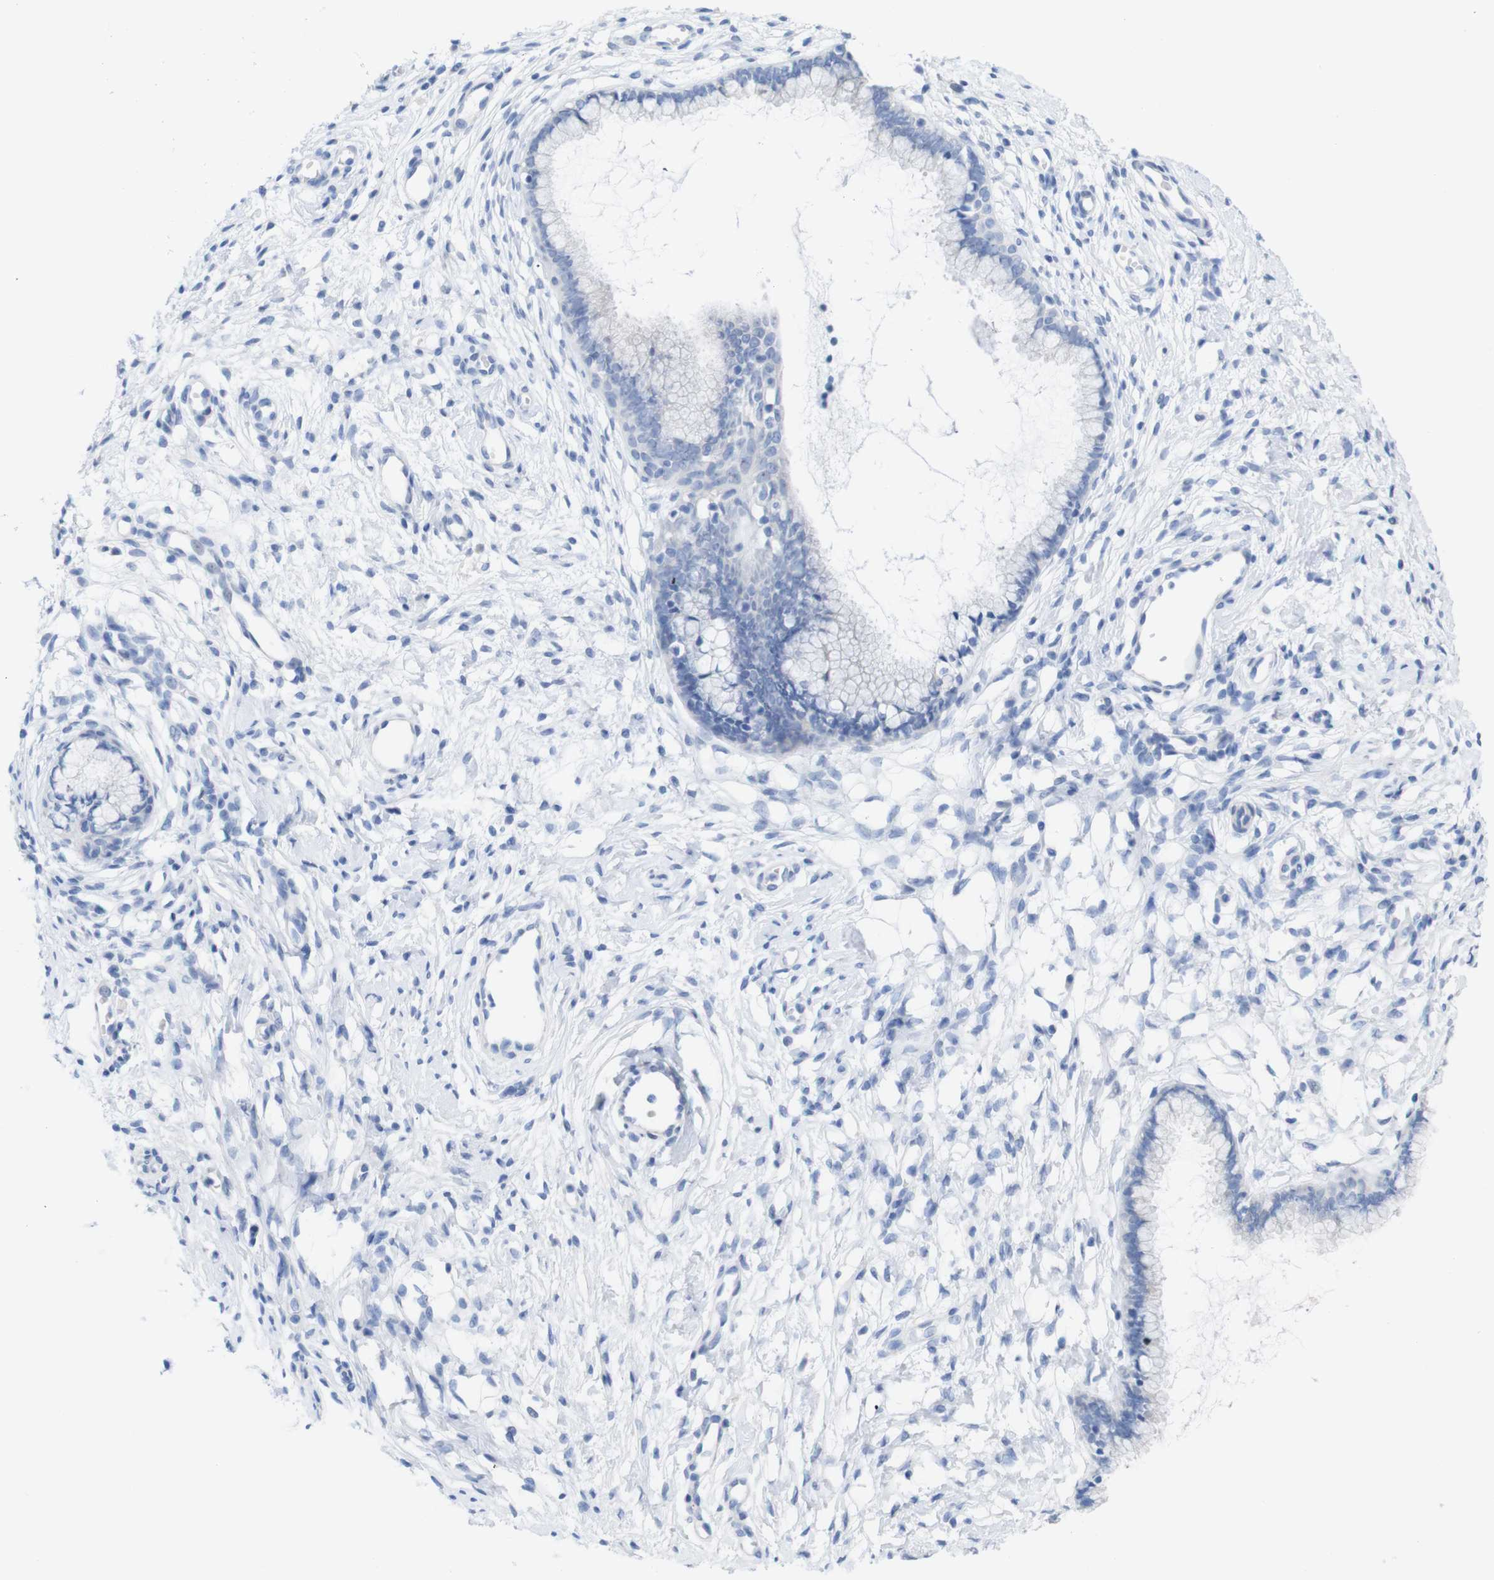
{"staining": {"intensity": "negative", "quantity": "none", "location": "none"}, "tissue": "cervix", "cell_type": "Glandular cells", "image_type": "normal", "snomed": [{"axis": "morphology", "description": "Normal tissue, NOS"}, {"axis": "topography", "description": "Cervix"}], "caption": "Immunohistochemistry image of unremarkable cervix stained for a protein (brown), which reveals no expression in glandular cells. (DAB immunohistochemistry visualized using brightfield microscopy, high magnification).", "gene": "PNMA1", "patient": {"sex": "female", "age": 65}}